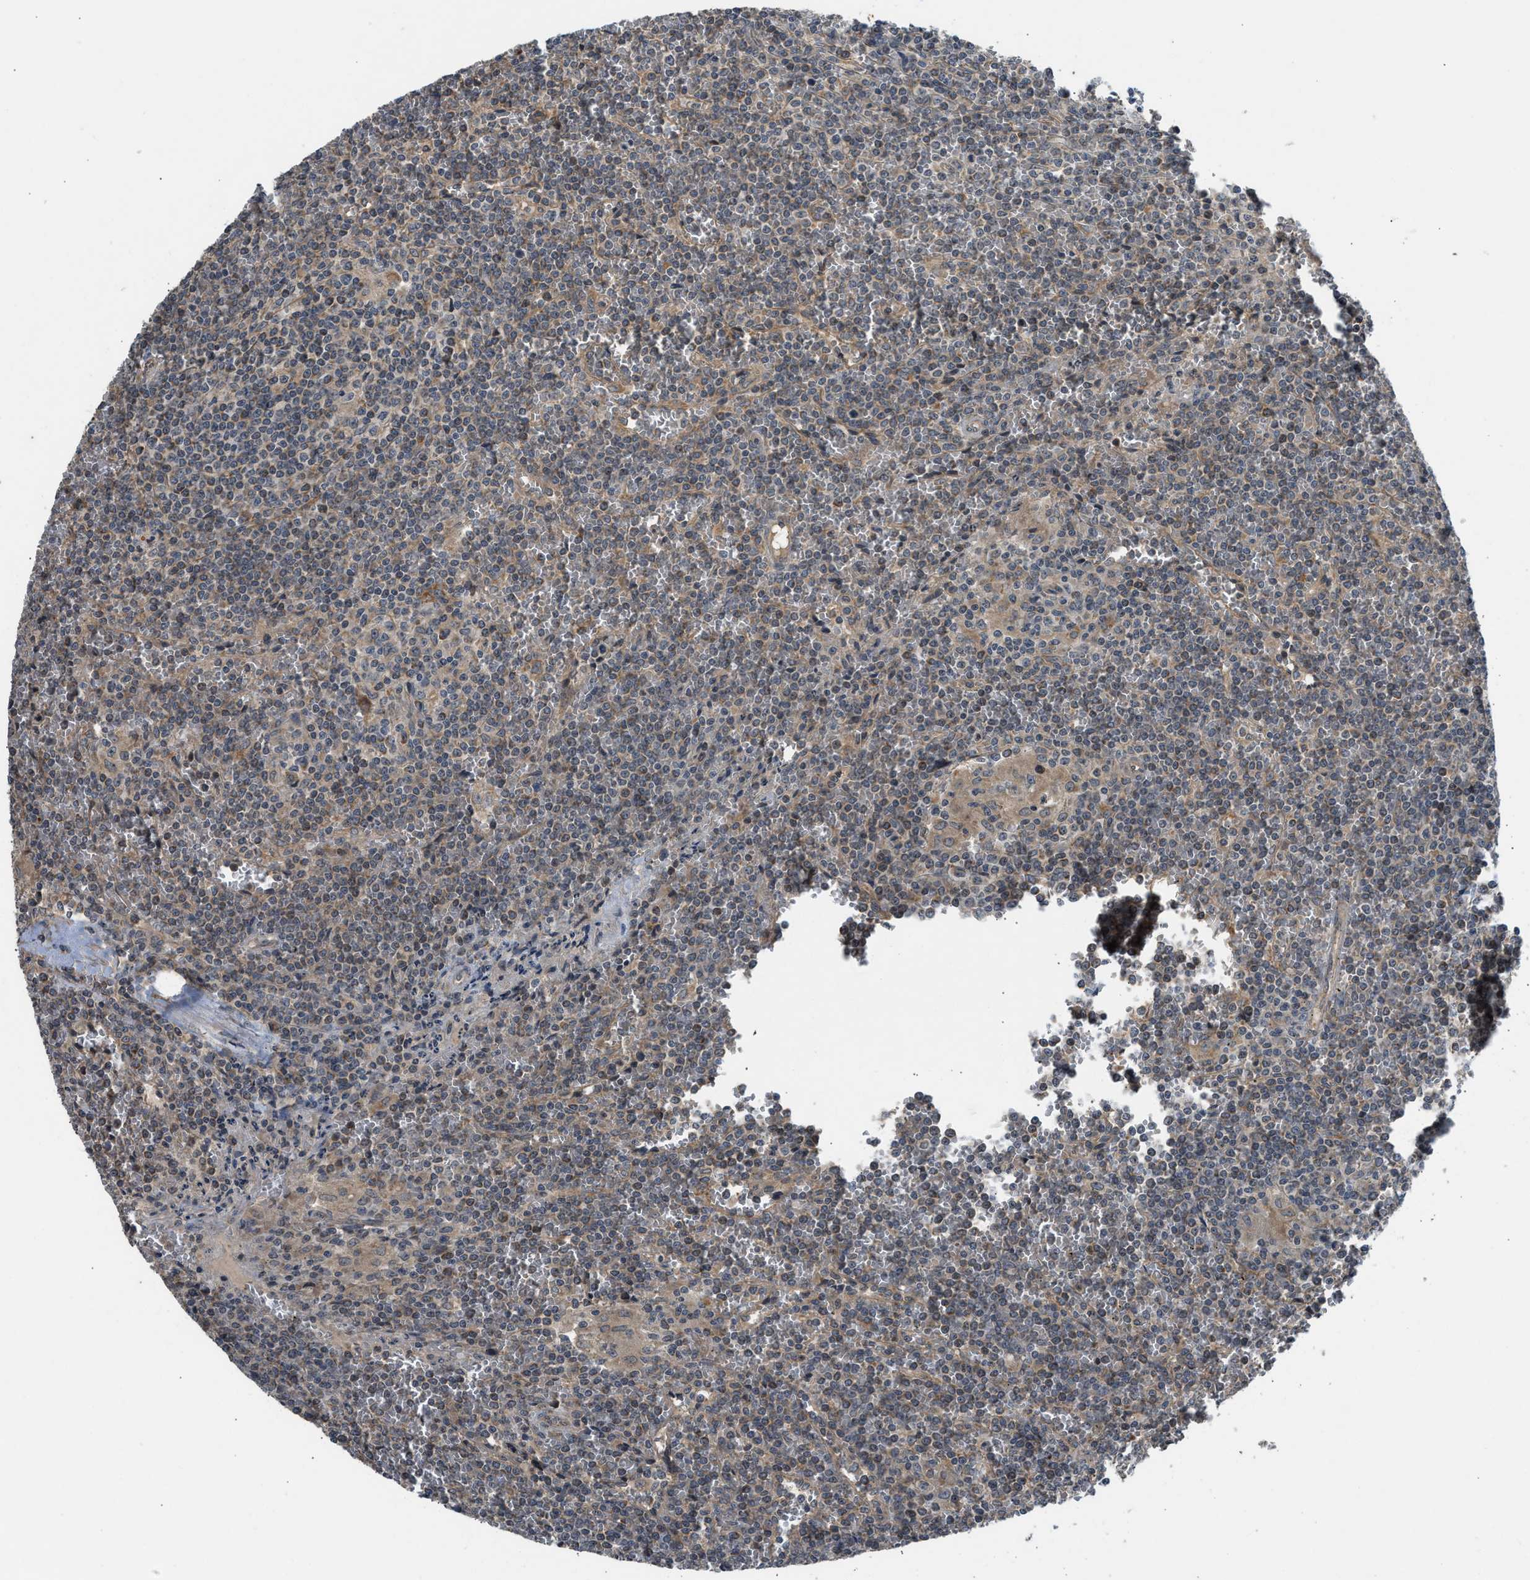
{"staining": {"intensity": "weak", "quantity": "<25%", "location": "cytoplasmic/membranous"}, "tissue": "lymphoma", "cell_type": "Tumor cells", "image_type": "cancer", "snomed": [{"axis": "morphology", "description": "Malignant lymphoma, non-Hodgkin's type, Low grade"}, {"axis": "topography", "description": "Spleen"}], "caption": "An immunohistochemistry (IHC) image of lymphoma is shown. There is no staining in tumor cells of lymphoma.", "gene": "ADCY8", "patient": {"sex": "female", "age": 19}}